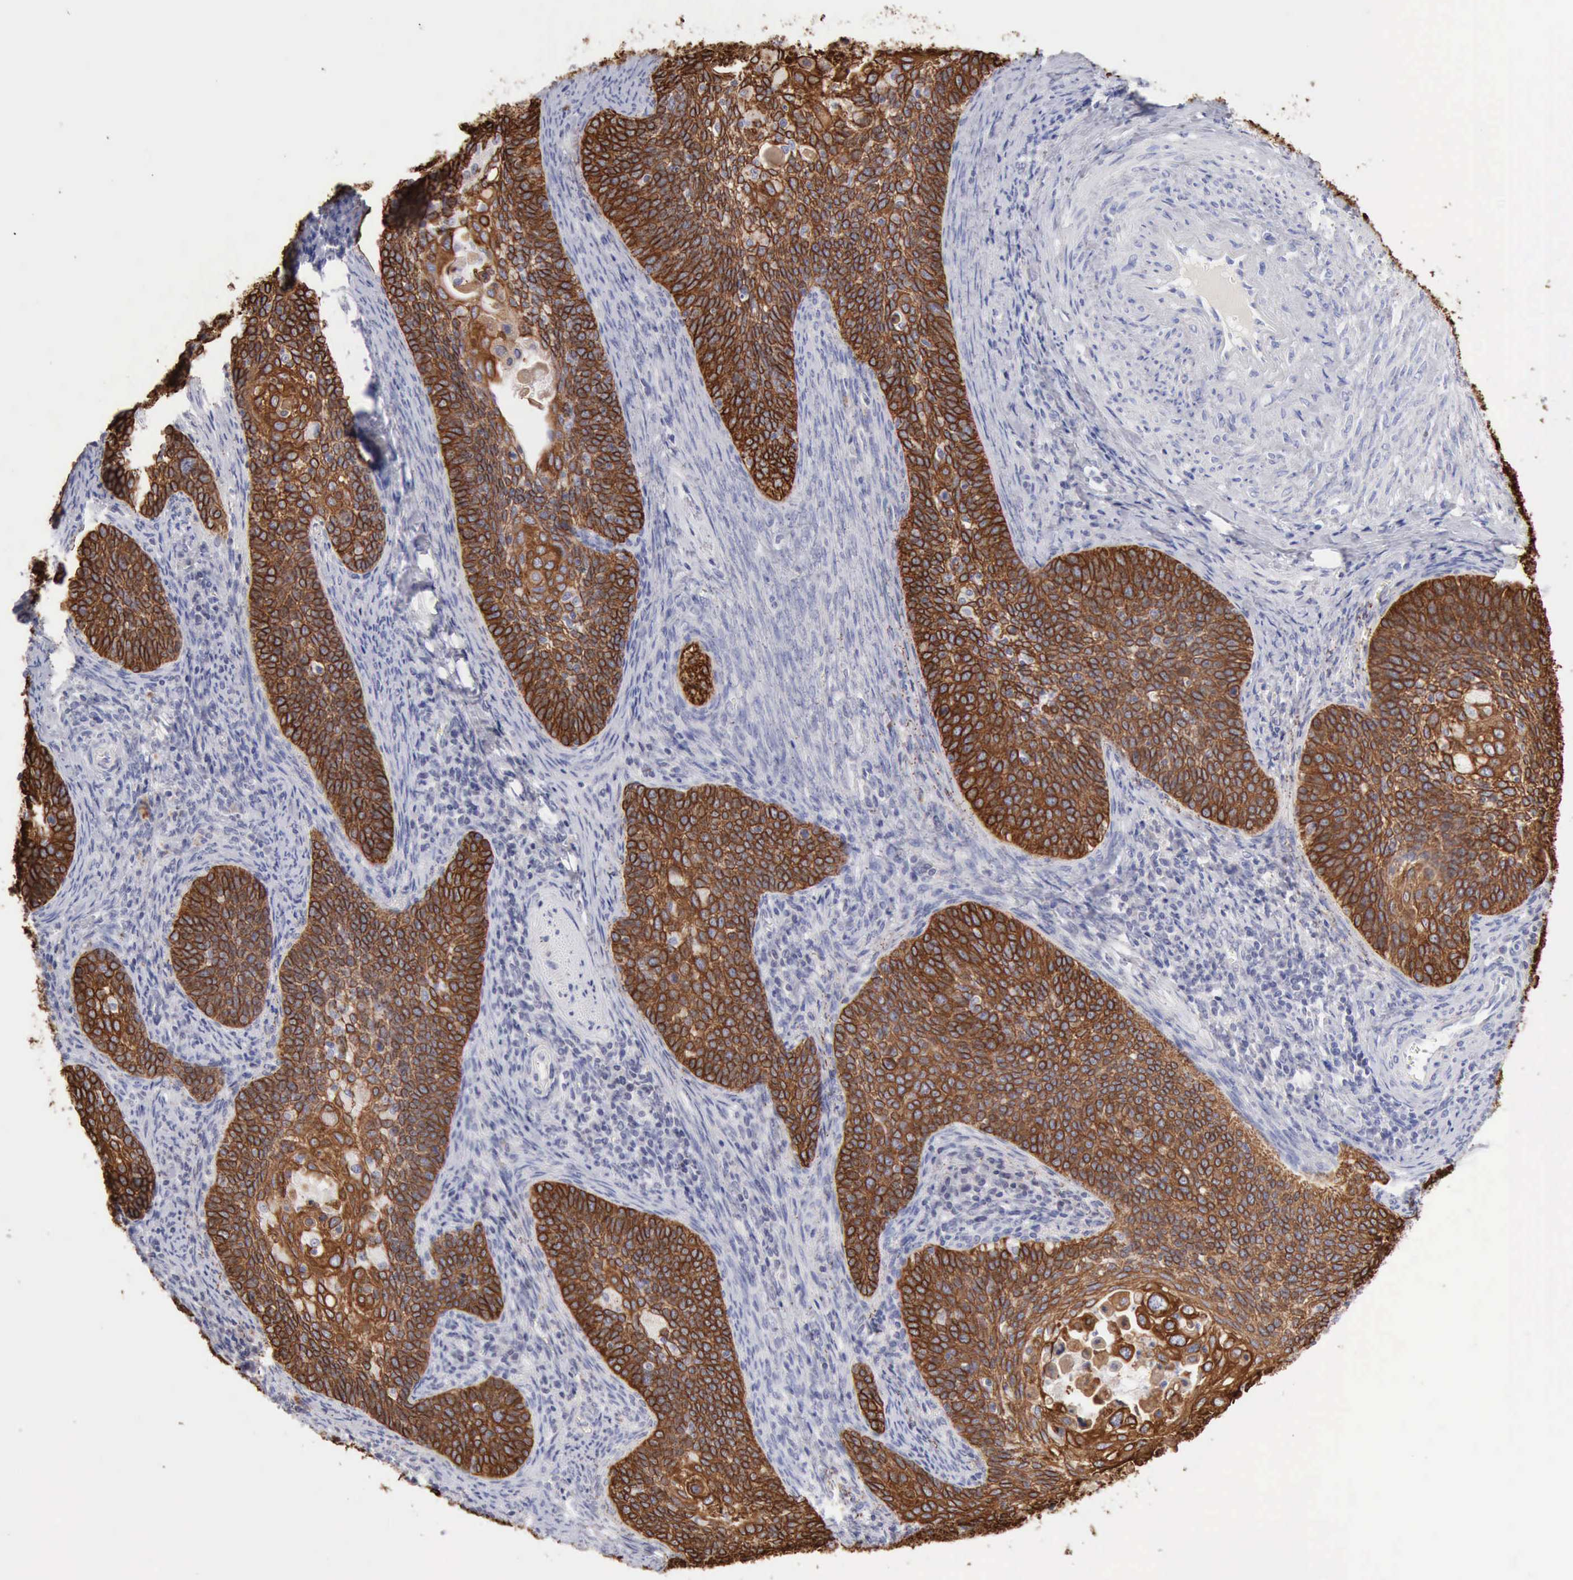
{"staining": {"intensity": "strong", "quantity": ">75%", "location": "cytoplasmic/membranous"}, "tissue": "cervical cancer", "cell_type": "Tumor cells", "image_type": "cancer", "snomed": [{"axis": "morphology", "description": "Squamous cell carcinoma, NOS"}, {"axis": "topography", "description": "Cervix"}], "caption": "Tumor cells reveal high levels of strong cytoplasmic/membranous positivity in about >75% of cells in squamous cell carcinoma (cervical).", "gene": "KRT5", "patient": {"sex": "female", "age": 33}}